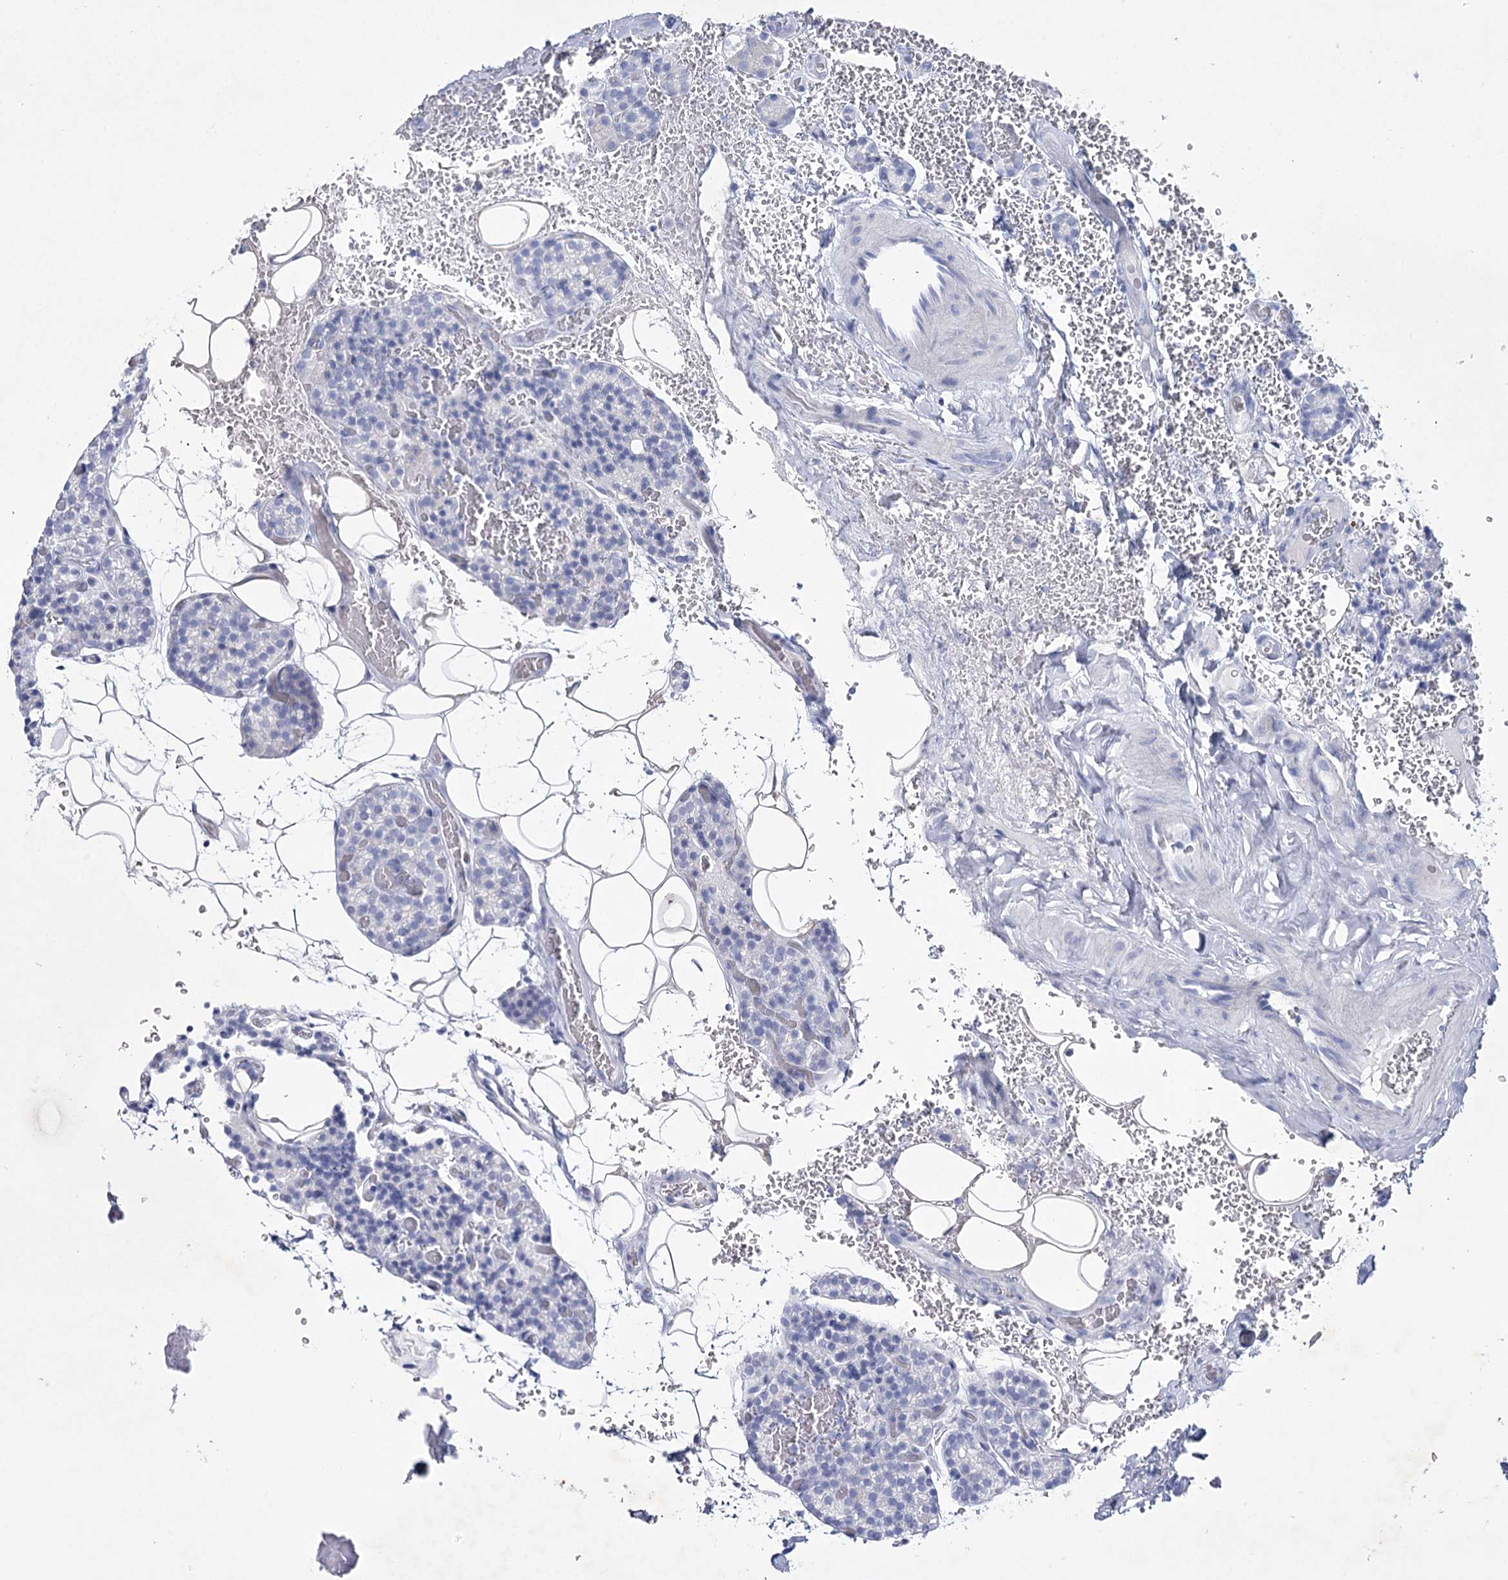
{"staining": {"intensity": "negative", "quantity": "none", "location": "none"}, "tissue": "parathyroid gland", "cell_type": "Glandular cells", "image_type": "normal", "snomed": [{"axis": "morphology", "description": "Normal tissue, NOS"}, {"axis": "topography", "description": "Parathyroid gland"}], "caption": "DAB immunohistochemical staining of unremarkable human parathyroid gland exhibits no significant expression in glandular cells.", "gene": "RNF186", "patient": {"sex": "male", "age": 50}}